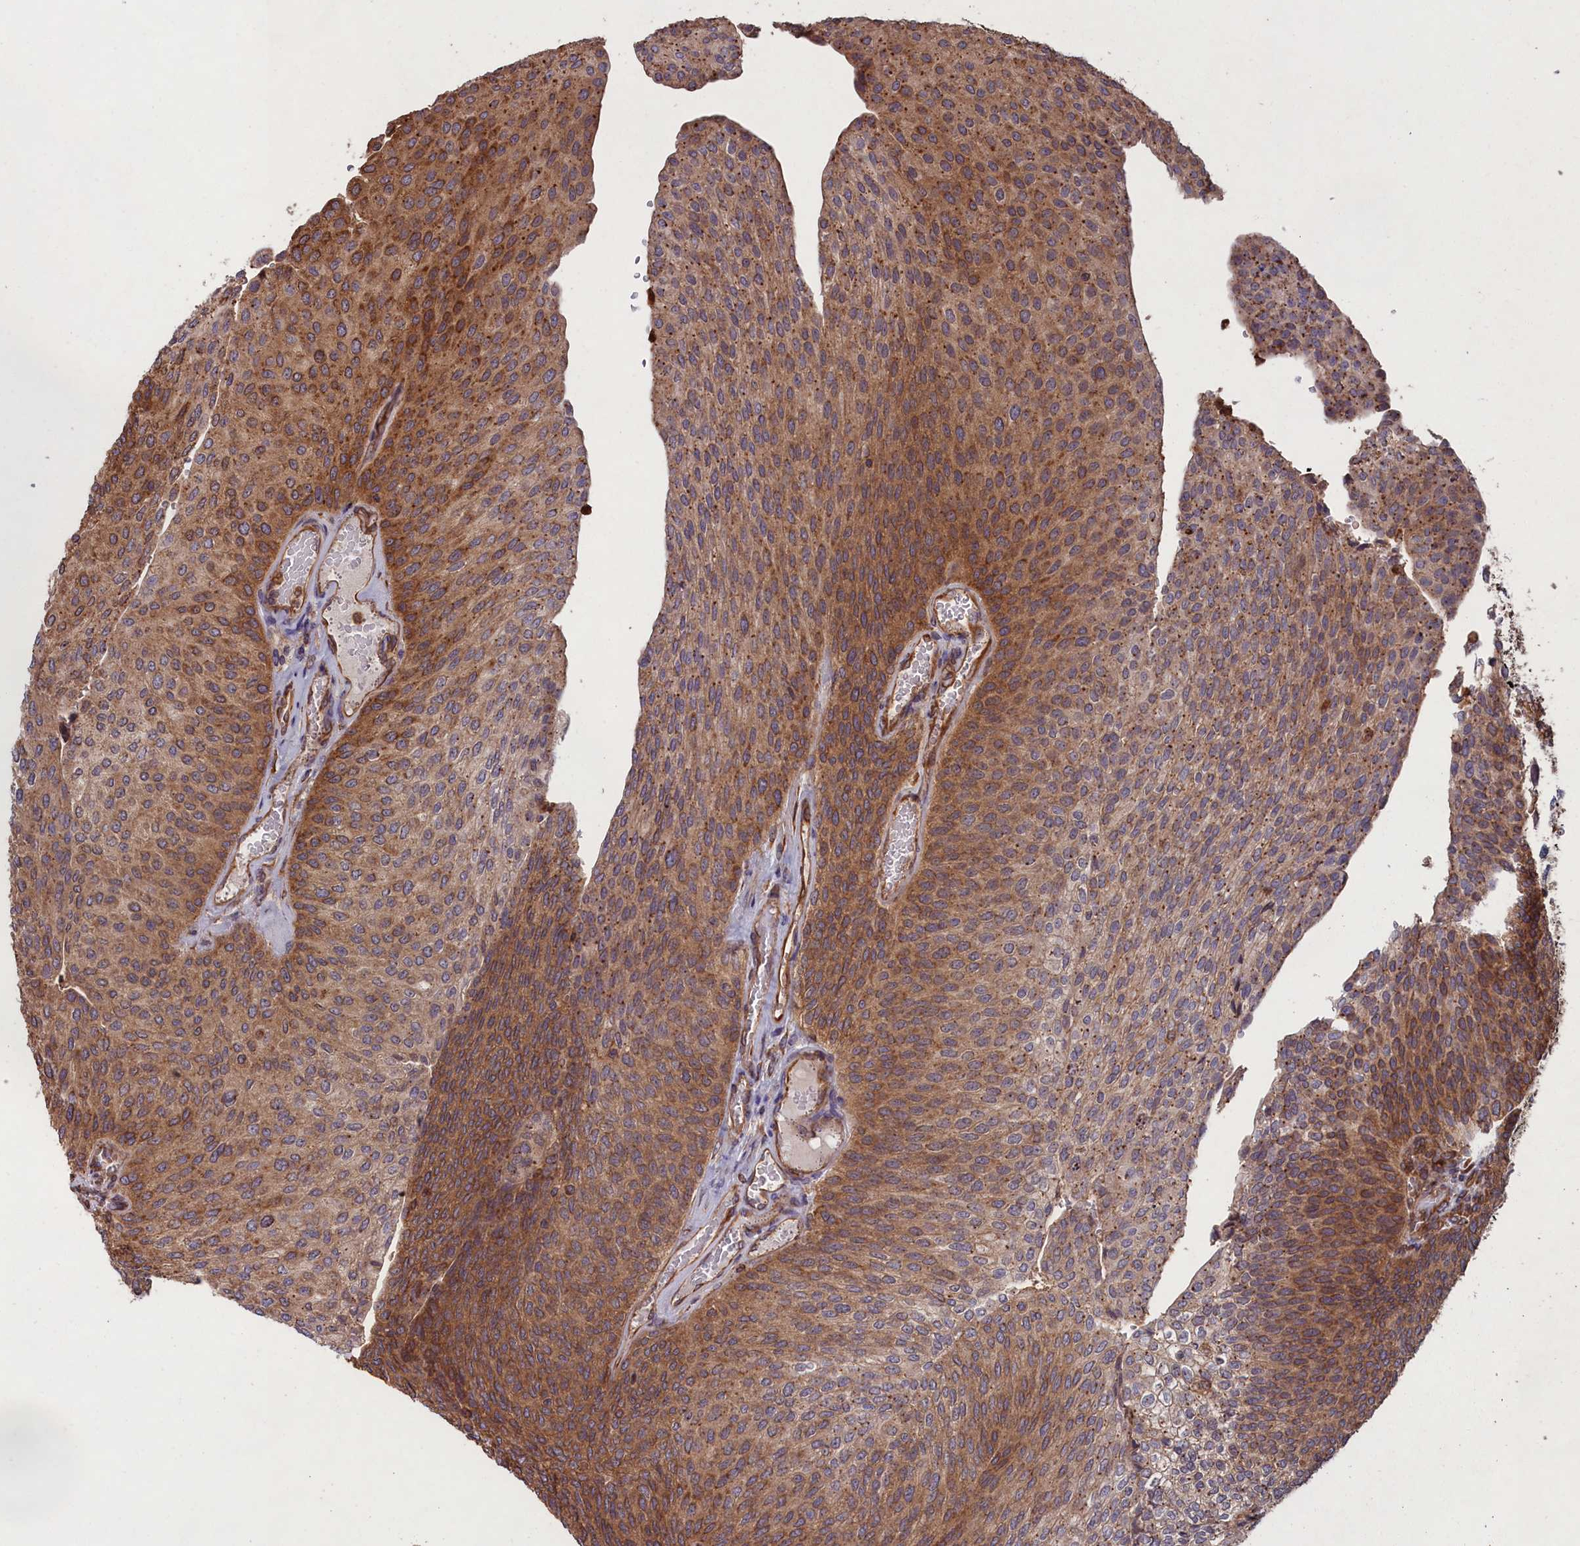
{"staining": {"intensity": "moderate", "quantity": ">75%", "location": "cytoplasmic/membranous"}, "tissue": "urothelial cancer", "cell_type": "Tumor cells", "image_type": "cancer", "snomed": [{"axis": "morphology", "description": "Urothelial carcinoma, High grade"}, {"axis": "topography", "description": "Urinary bladder"}], "caption": "Immunohistochemistry histopathology image of urothelial cancer stained for a protein (brown), which displays medium levels of moderate cytoplasmic/membranous staining in about >75% of tumor cells.", "gene": "CCDC124", "patient": {"sex": "female", "age": 79}}